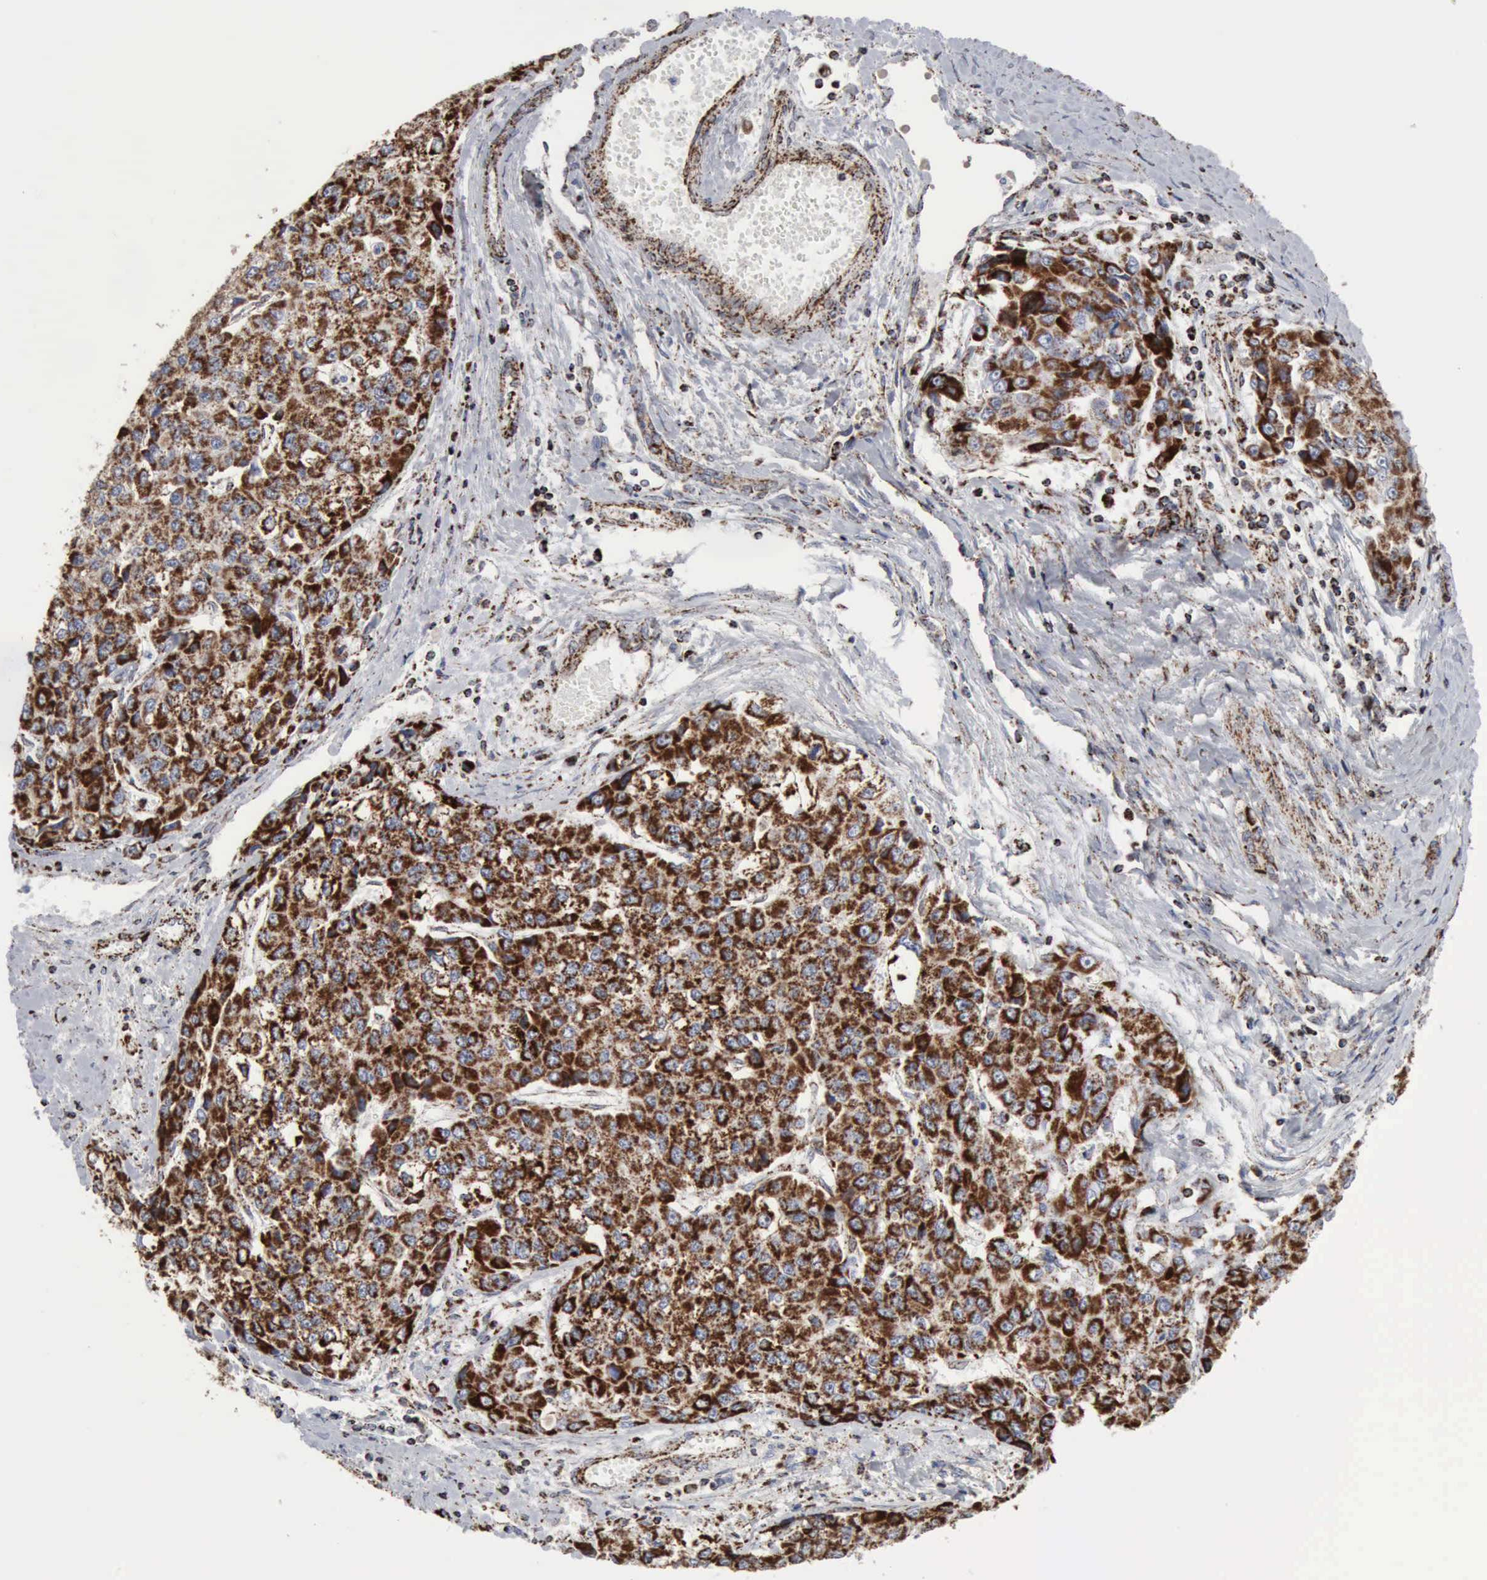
{"staining": {"intensity": "strong", "quantity": ">75%", "location": "cytoplasmic/membranous"}, "tissue": "liver cancer", "cell_type": "Tumor cells", "image_type": "cancer", "snomed": [{"axis": "morphology", "description": "Carcinoma, Hepatocellular, NOS"}, {"axis": "topography", "description": "Liver"}], "caption": "The image exhibits a brown stain indicating the presence of a protein in the cytoplasmic/membranous of tumor cells in hepatocellular carcinoma (liver).", "gene": "ACO2", "patient": {"sex": "female", "age": 66}}